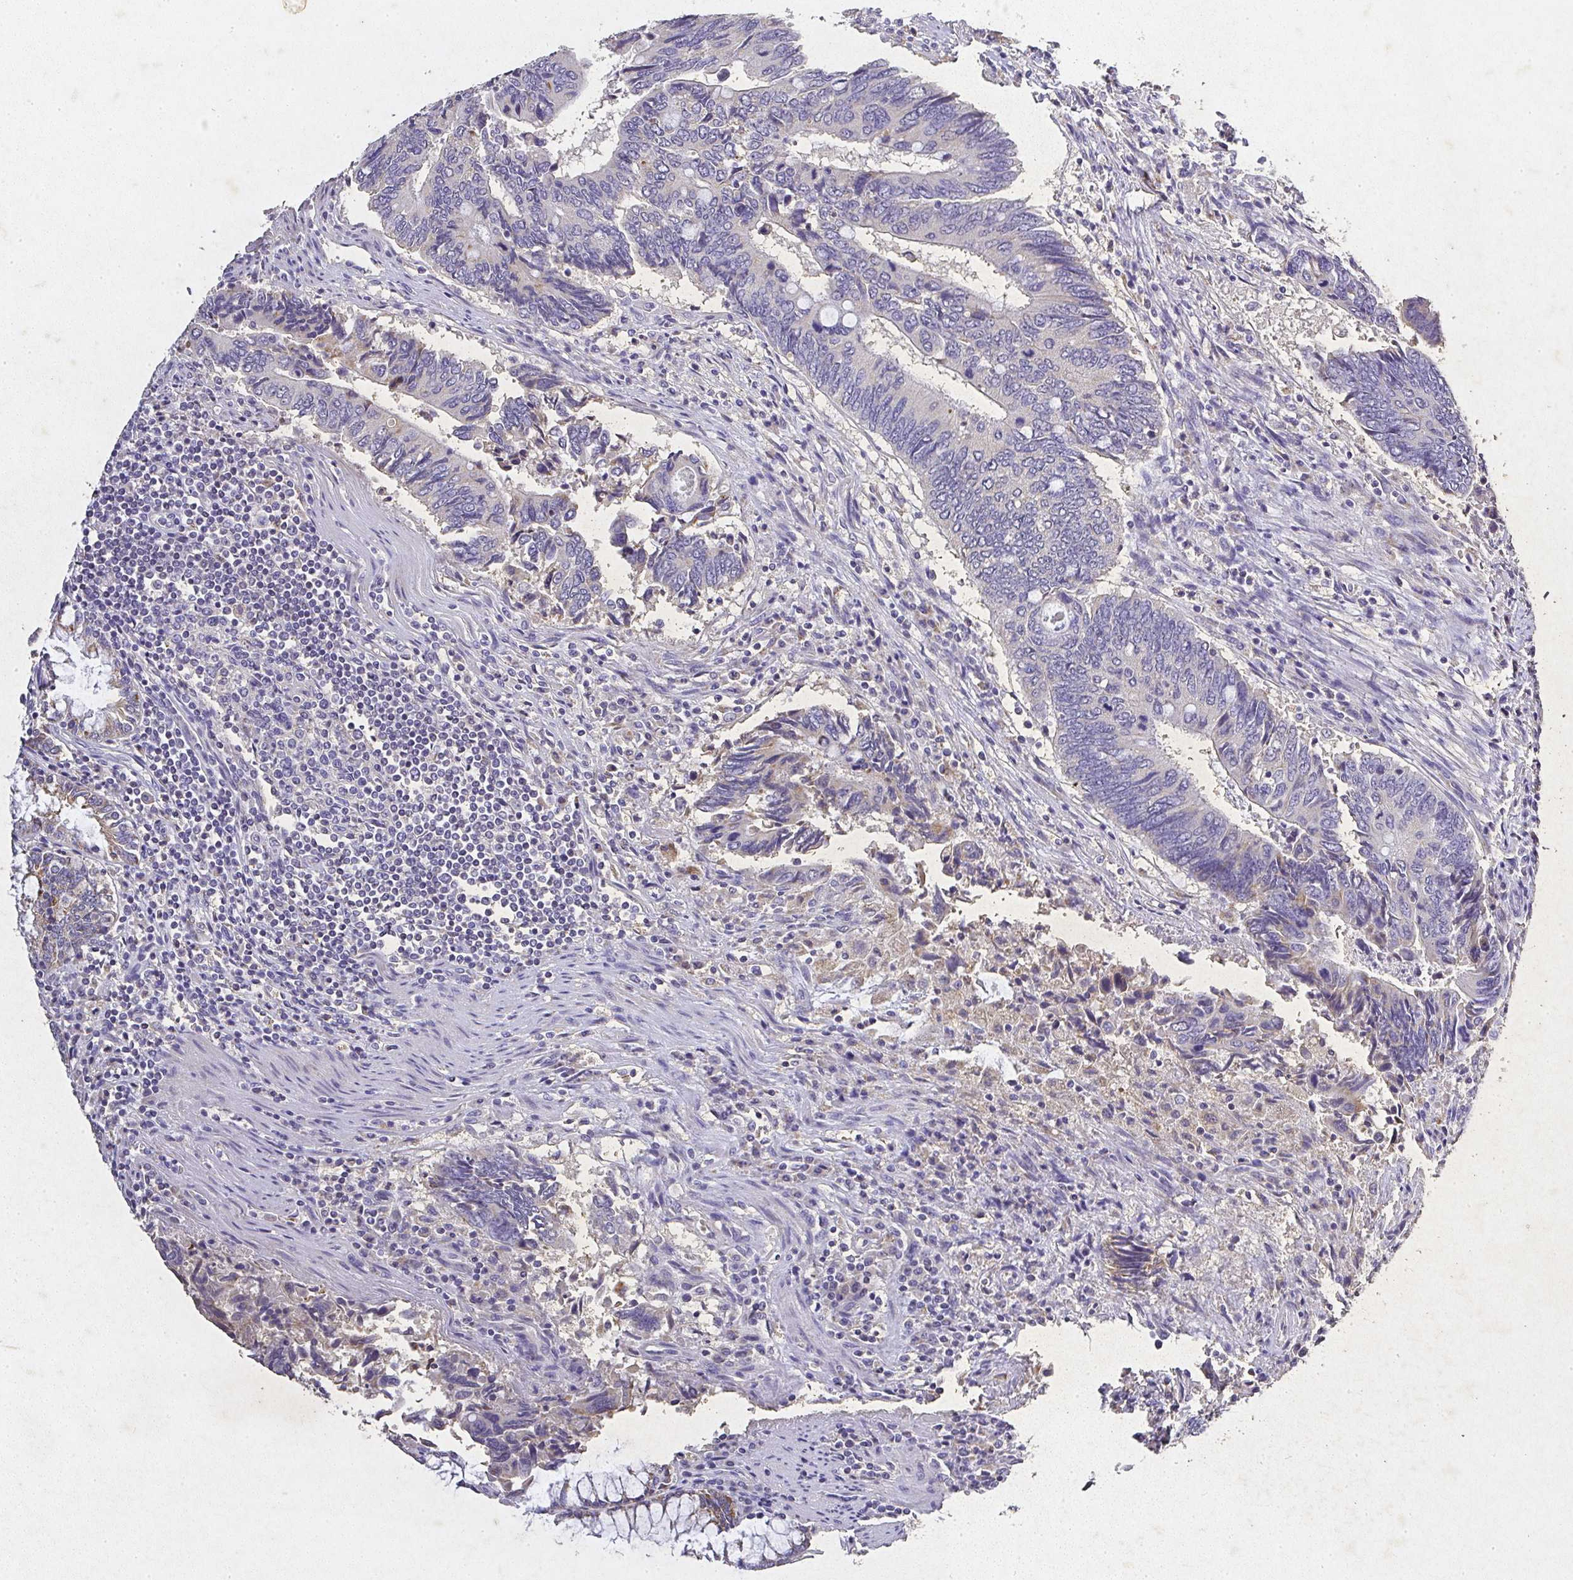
{"staining": {"intensity": "negative", "quantity": "none", "location": "none"}, "tissue": "colorectal cancer", "cell_type": "Tumor cells", "image_type": "cancer", "snomed": [{"axis": "morphology", "description": "Adenocarcinoma, NOS"}, {"axis": "topography", "description": "Colon"}], "caption": "Immunohistochemistry (IHC) of human colorectal cancer displays no staining in tumor cells. Brightfield microscopy of immunohistochemistry stained with DAB (brown) and hematoxylin (blue), captured at high magnification.", "gene": "RPS2", "patient": {"sex": "male", "age": 87}}